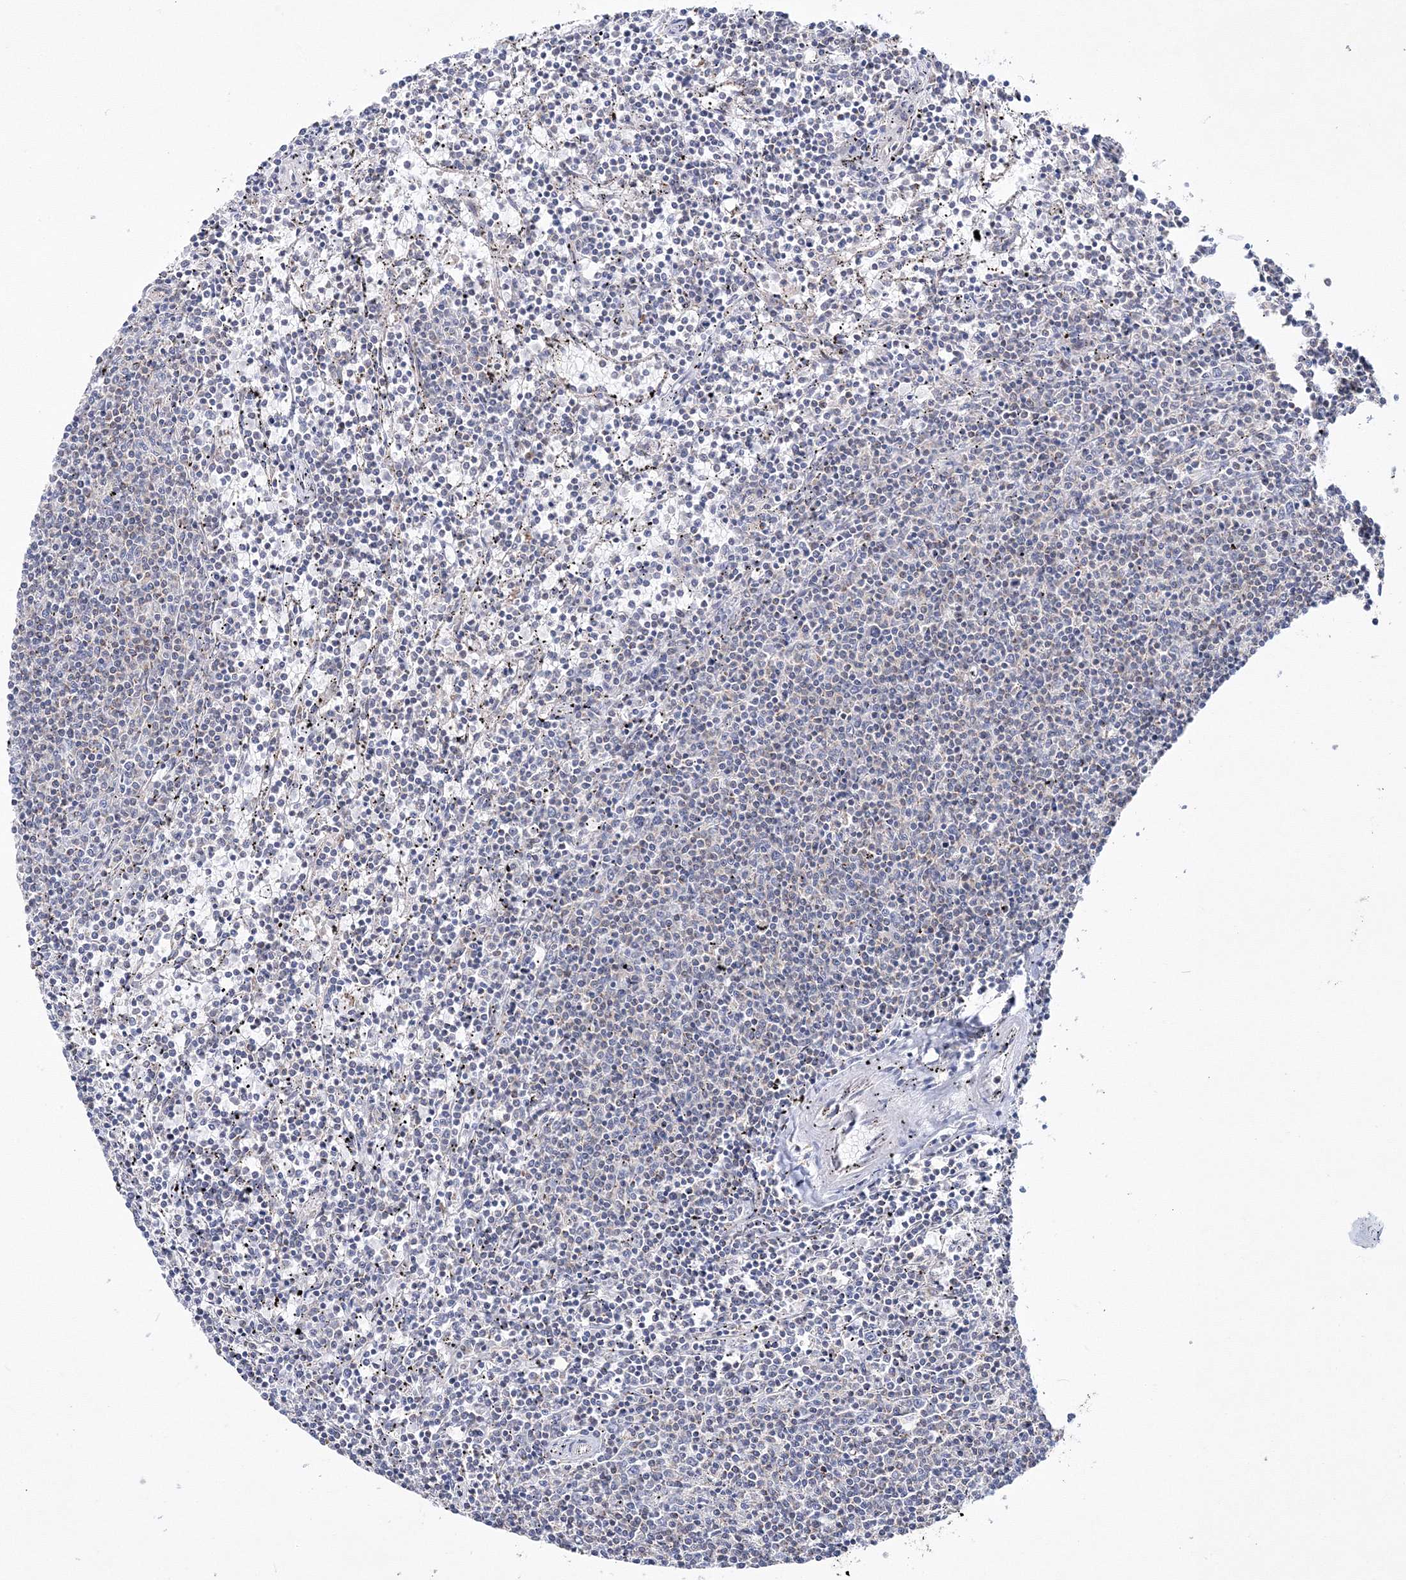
{"staining": {"intensity": "negative", "quantity": "none", "location": "none"}, "tissue": "lymphoma", "cell_type": "Tumor cells", "image_type": "cancer", "snomed": [{"axis": "morphology", "description": "Malignant lymphoma, non-Hodgkin's type, Low grade"}, {"axis": "topography", "description": "Spleen"}], "caption": "Tumor cells show no significant protein positivity in malignant lymphoma, non-Hodgkin's type (low-grade). The staining was performed using DAB to visualize the protein expression in brown, while the nuclei were stained in blue with hematoxylin (Magnification: 20x).", "gene": "HIBCH", "patient": {"sex": "female", "age": 50}}